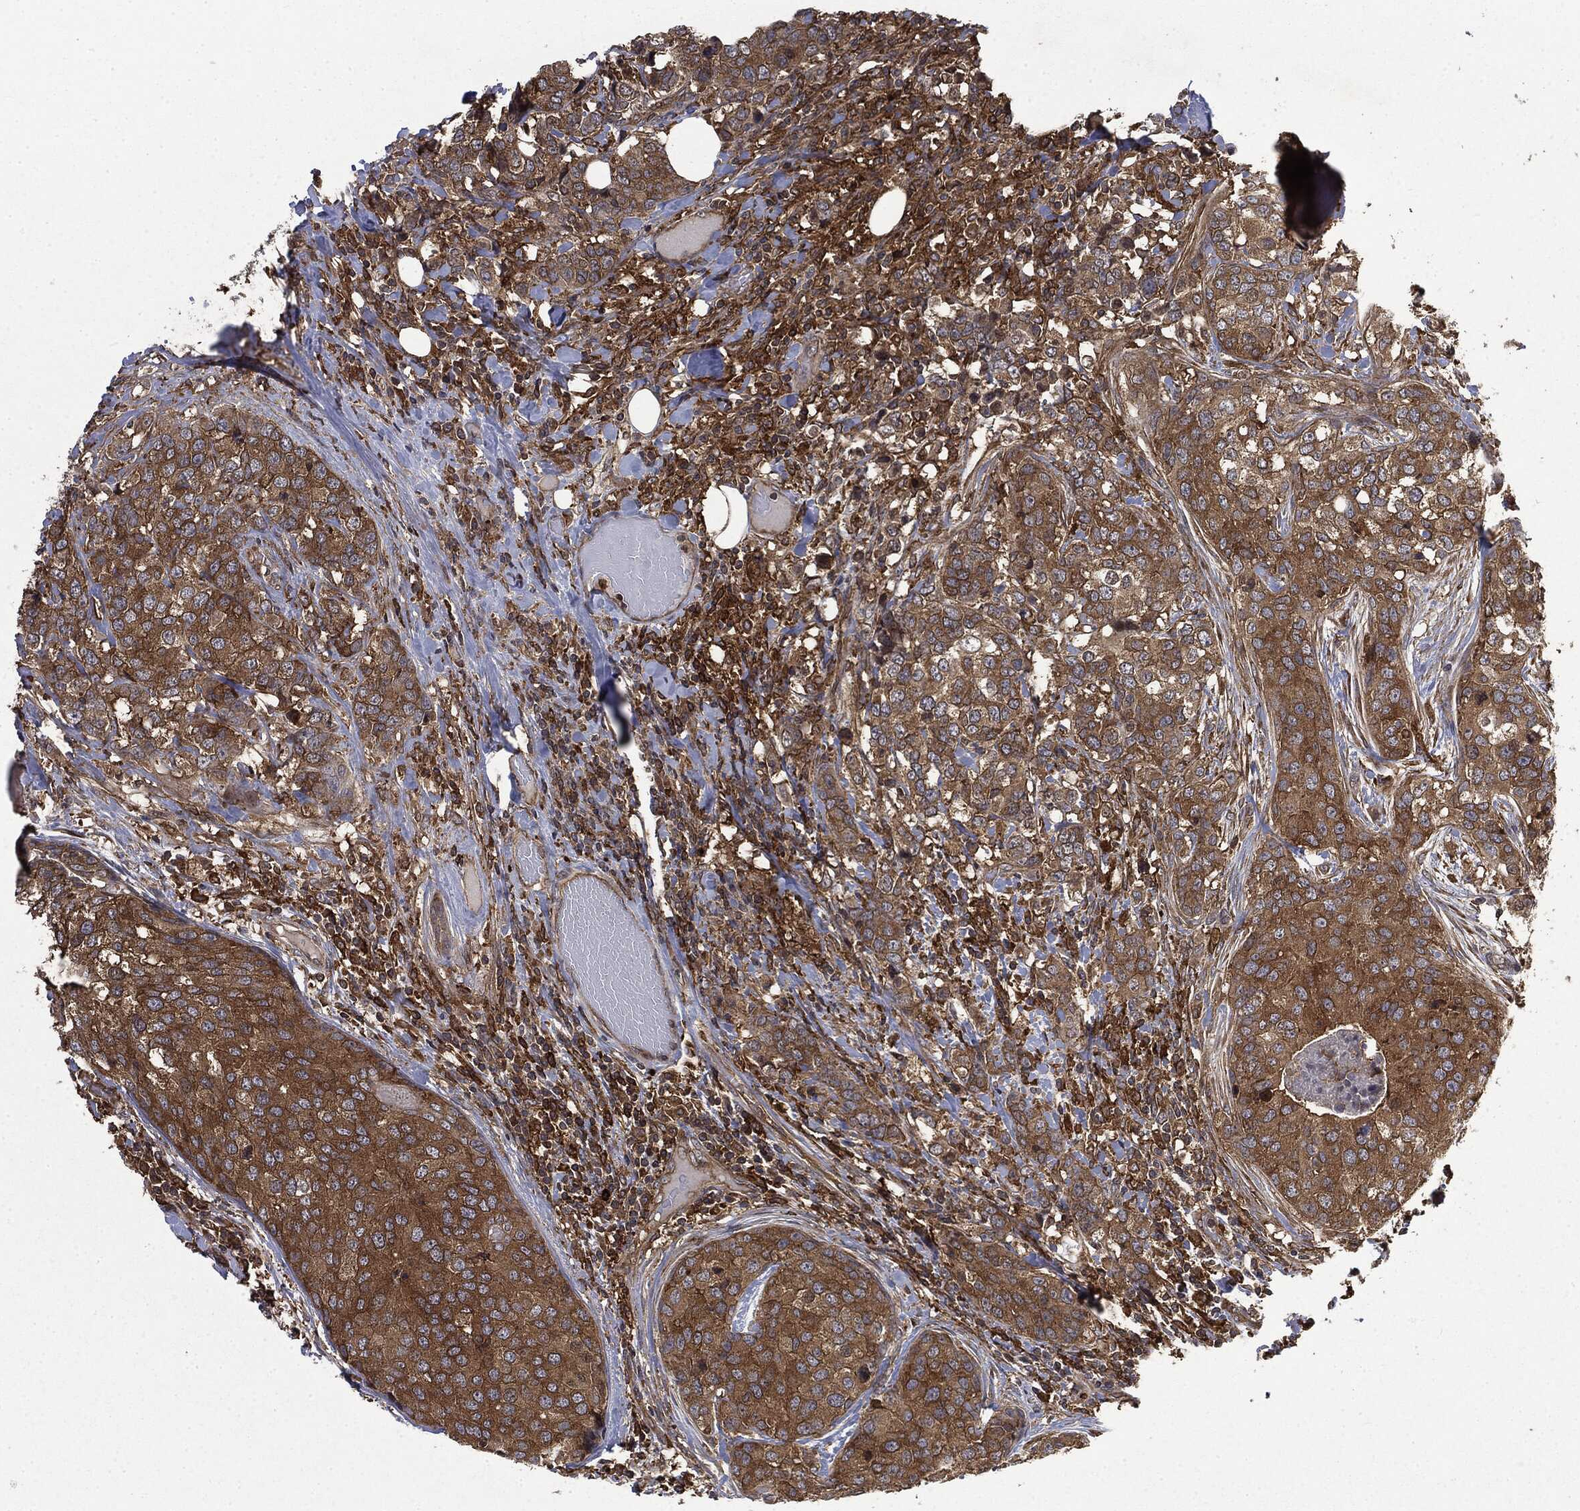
{"staining": {"intensity": "strong", "quantity": ">75%", "location": "cytoplasmic/membranous"}, "tissue": "breast cancer", "cell_type": "Tumor cells", "image_type": "cancer", "snomed": [{"axis": "morphology", "description": "Lobular carcinoma"}, {"axis": "topography", "description": "Breast"}], "caption": "DAB immunohistochemical staining of human breast lobular carcinoma shows strong cytoplasmic/membranous protein positivity in about >75% of tumor cells. (Stains: DAB (3,3'-diaminobenzidine) in brown, nuclei in blue, Microscopy: brightfield microscopy at high magnification).", "gene": "SNX5", "patient": {"sex": "female", "age": 59}}